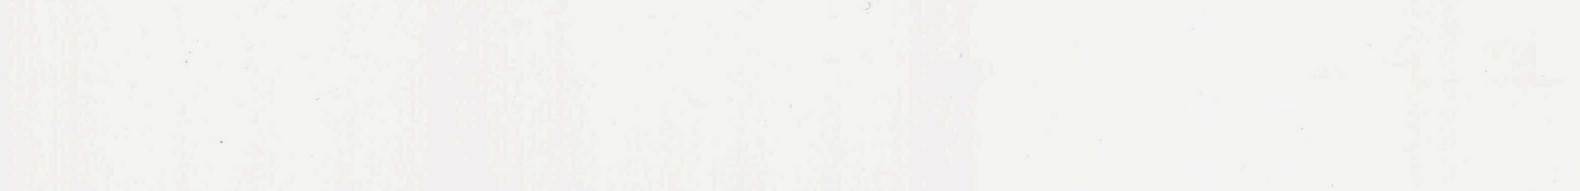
{"staining": {"intensity": "moderate", "quantity": ">75%", "location": "cytoplasmic/membranous"}, "tissue": "bone marrow", "cell_type": "Hematopoietic cells", "image_type": "normal", "snomed": [{"axis": "morphology", "description": "Normal tissue, NOS"}, {"axis": "topography", "description": "Bone marrow"}], "caption": "Hematopoietic cells reveal medium levels of moderate cytoplasmic/membranous expression in about >75% of cells in normal bone marrow.", "gene": "GRIPAP1", "patient": {"sex": "male", "age": 75}}